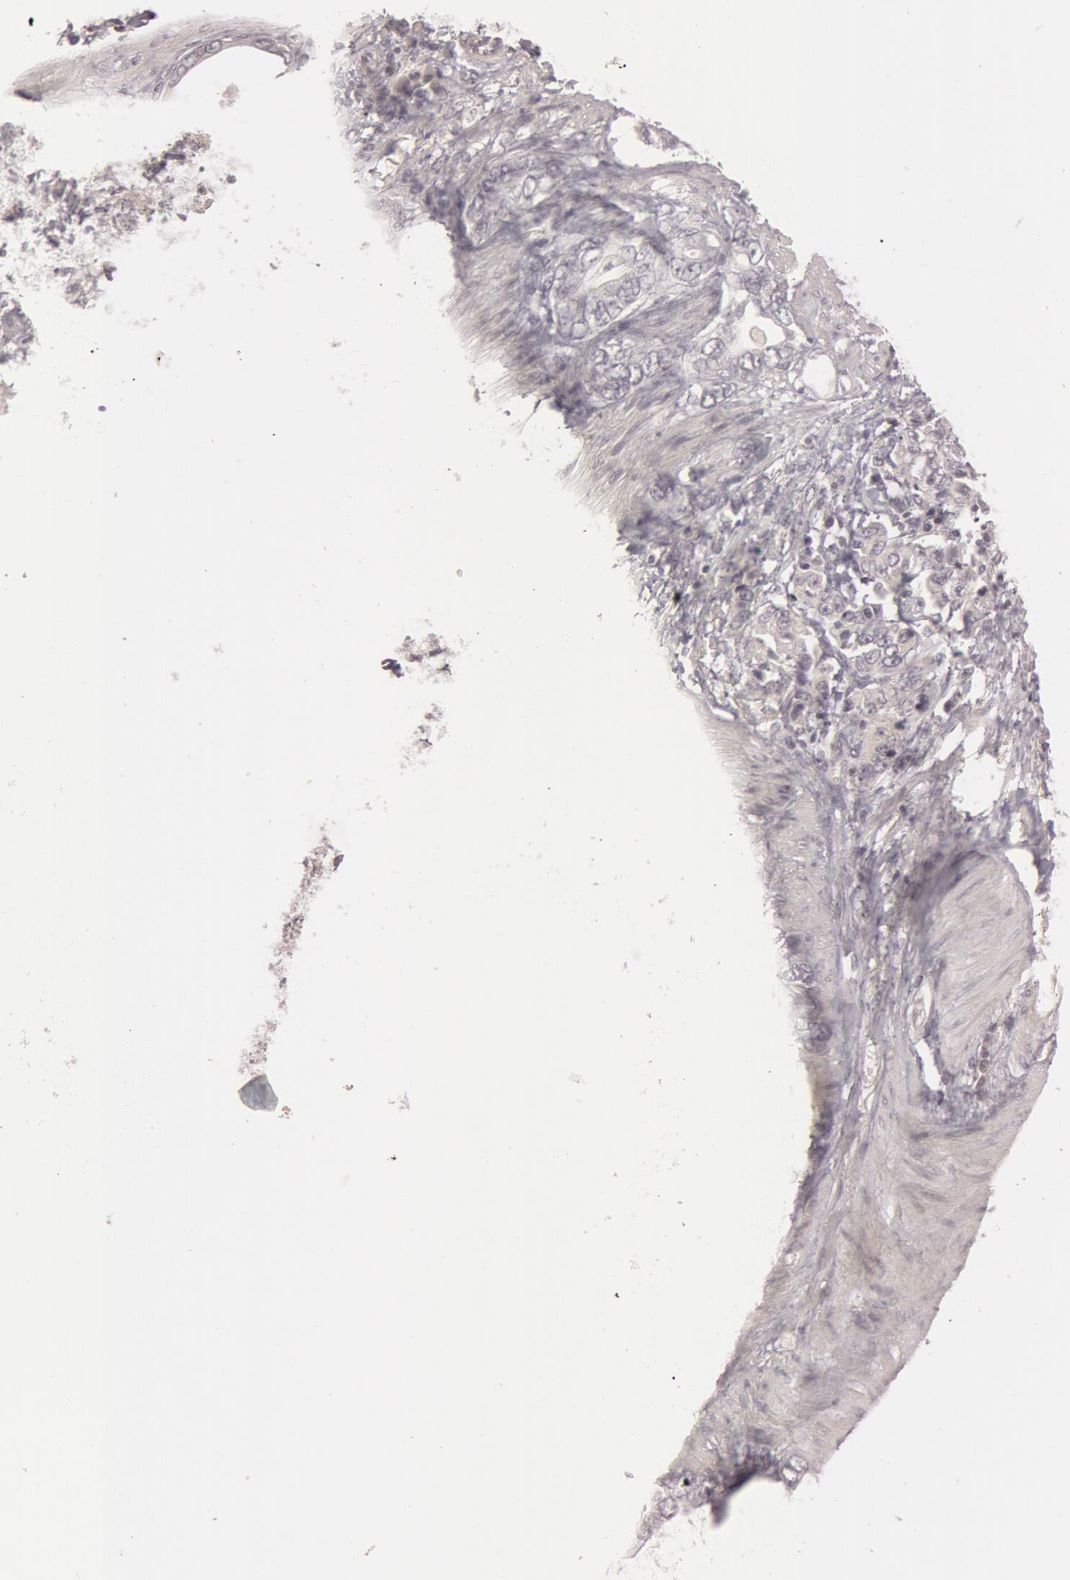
{"staining": {"intensity": "weak", "quantity": "<25%", "location": "cytoplasmic/membranous"}, "tissue": "stomach cancer", "cell_type": "Tumor cells", "image_type": "cancer", "snomed": [{"axis": "morphology", "description": "Adenocarcinoma, NOS"}, {"axis": "topography", "description": "Stomach"}], "caption": "The histopathology image demonstrates no staining of tumor cells in stomach cancer (adenocarcinoma). Brightfield microscopy of immunohistochemistry (IHC) stained with DAB (3,3'-diaminobenzidine) (brown) and hematoxylin (blue), captured at high magnification.", "gene": "RALGAPA1", "patient": {"sex": "male", "age": 78}}